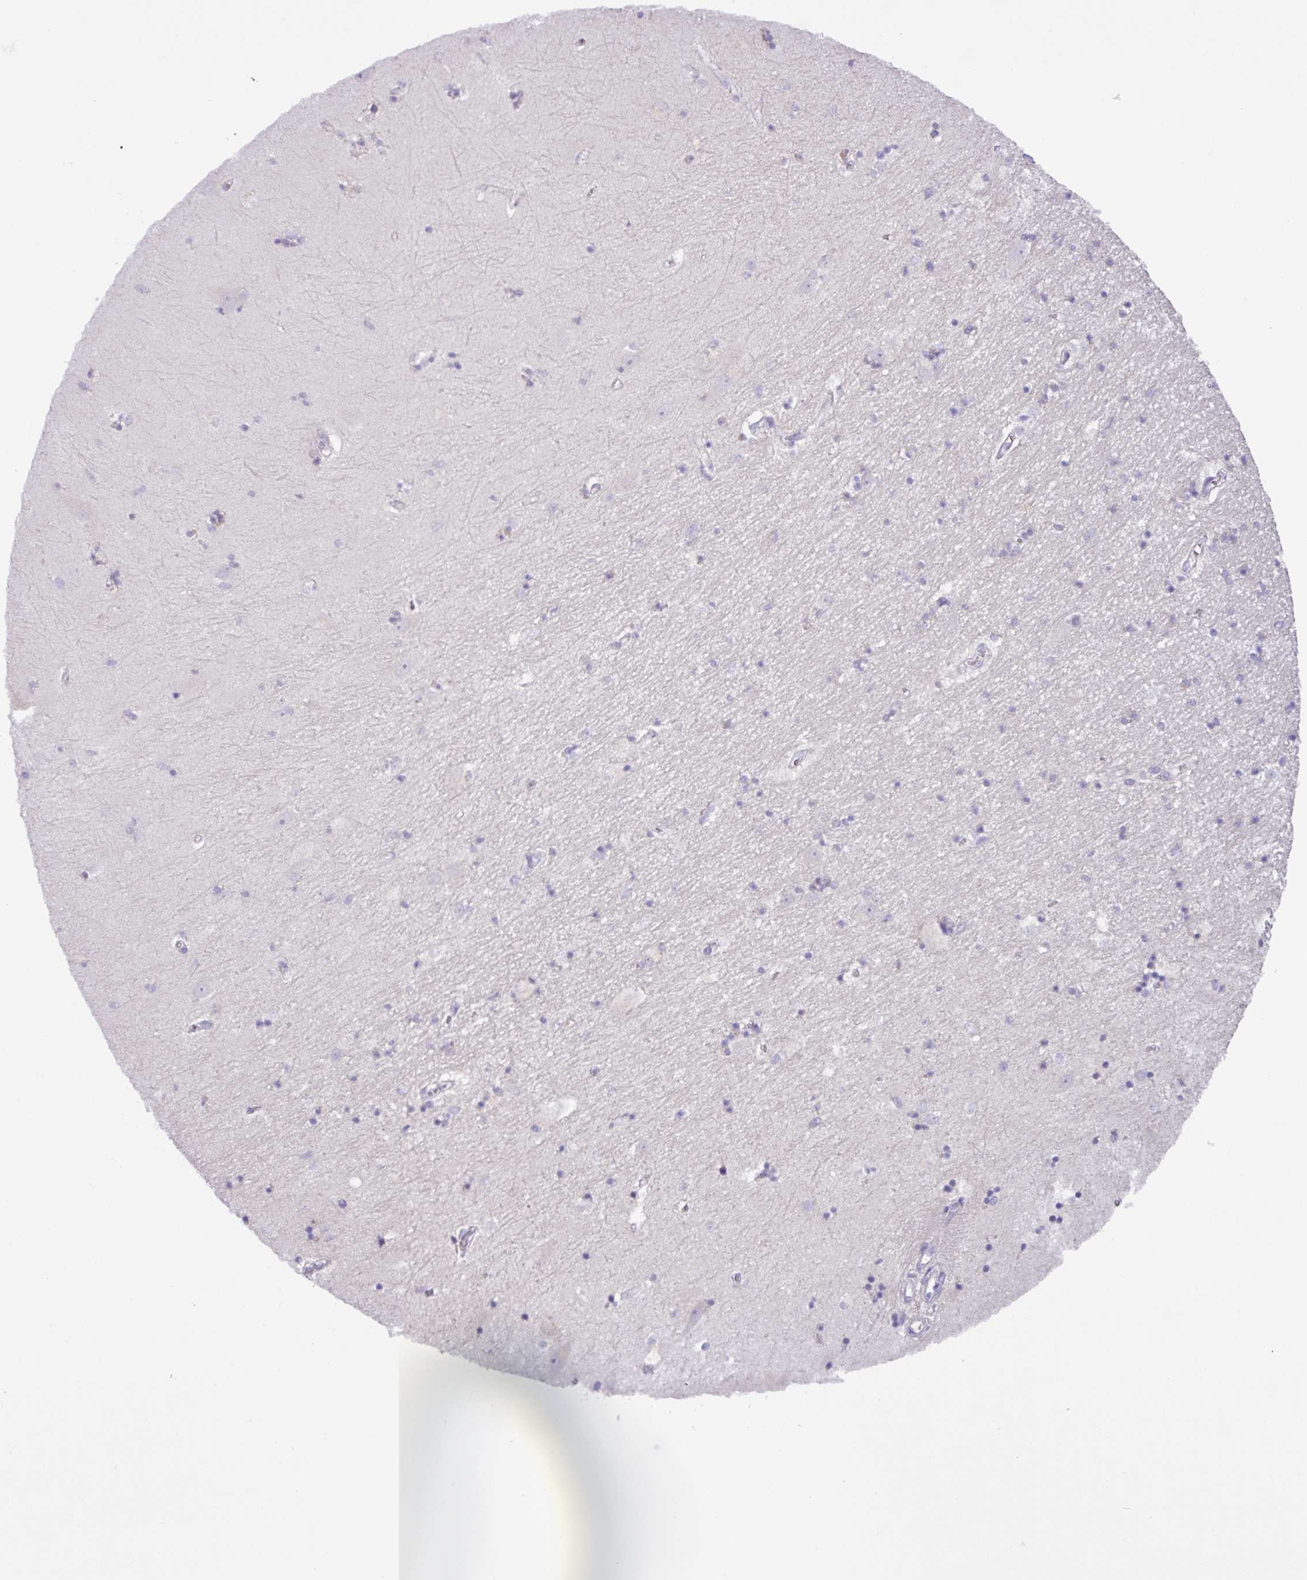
{"staining": {"intensity": "negative", "quantity": "none", "location": "none"}, "tissue": "hippocampus", "cell_type": "Glial cells", "image_type": "normal", "snomed": [{"axis": "morphology", "description": "Normal tissue, NOS"}, {"axis": "topography", "description": "Hippocampus"}], "caption": "IHC of normal human hippocampus exhibits no positivity in glial cells.", "gene": "TONSL", "patient": {"sex": "female", "age": 64}}